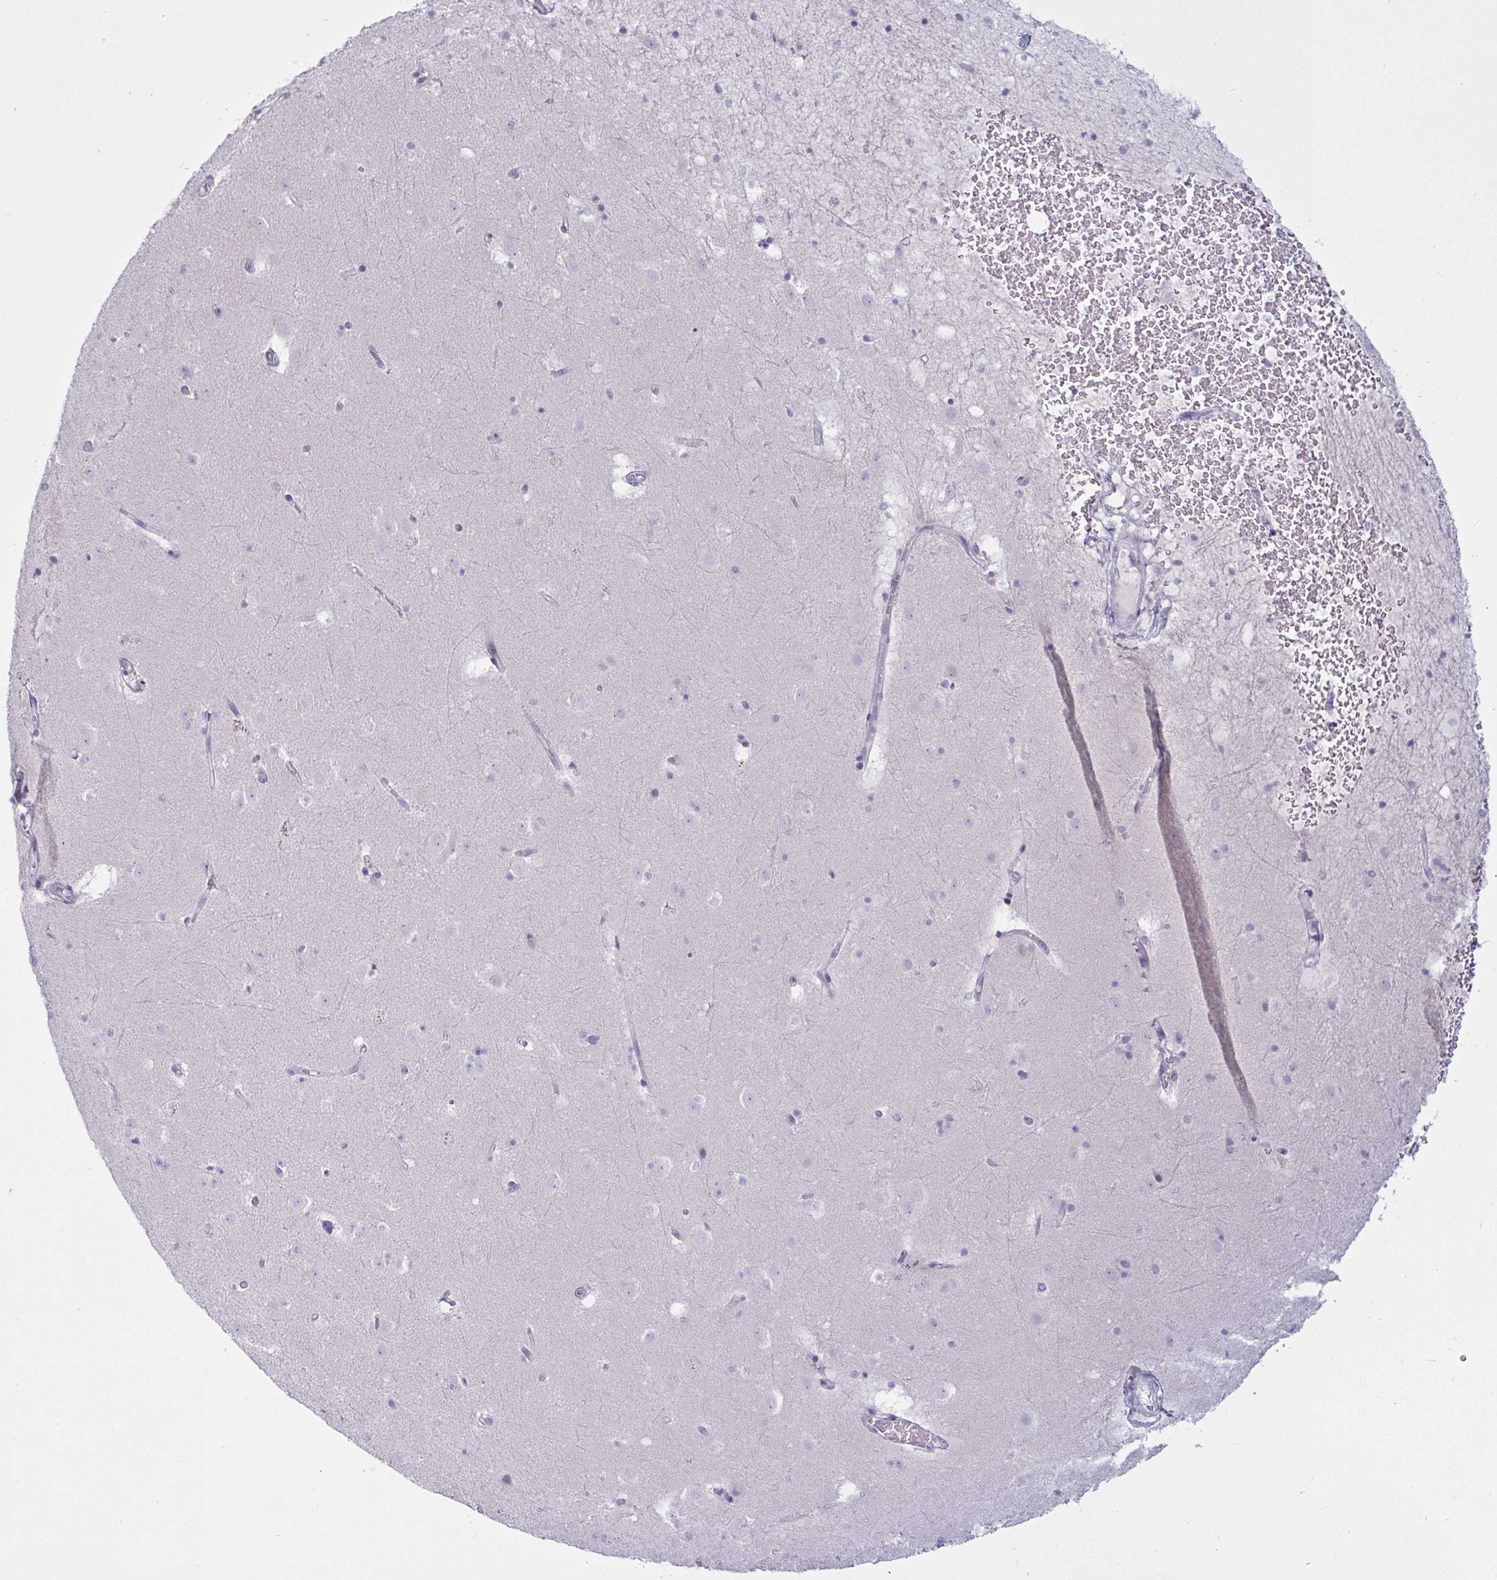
{"staining": {"intensity": "negative", "quantity": "none", "location": "none"}, "tissue": "caudate", "cell_type": "Glial cells", "image_type": "normal", "snomed": [{"axis": "morphology", "description": "Normal tissue, NOS"}, {"axis": "topography", "description": "Lateral ventricle wall"}], "caption": "The micrograph shows no staining of glial cells in benign caudate. Brightfield microscopy of IHC stained with DAB (brown) and hematoxylin (blue), captured at high magnification.", "gene": "TENT5D", "patient": {"sex": "male", "age": 37}}